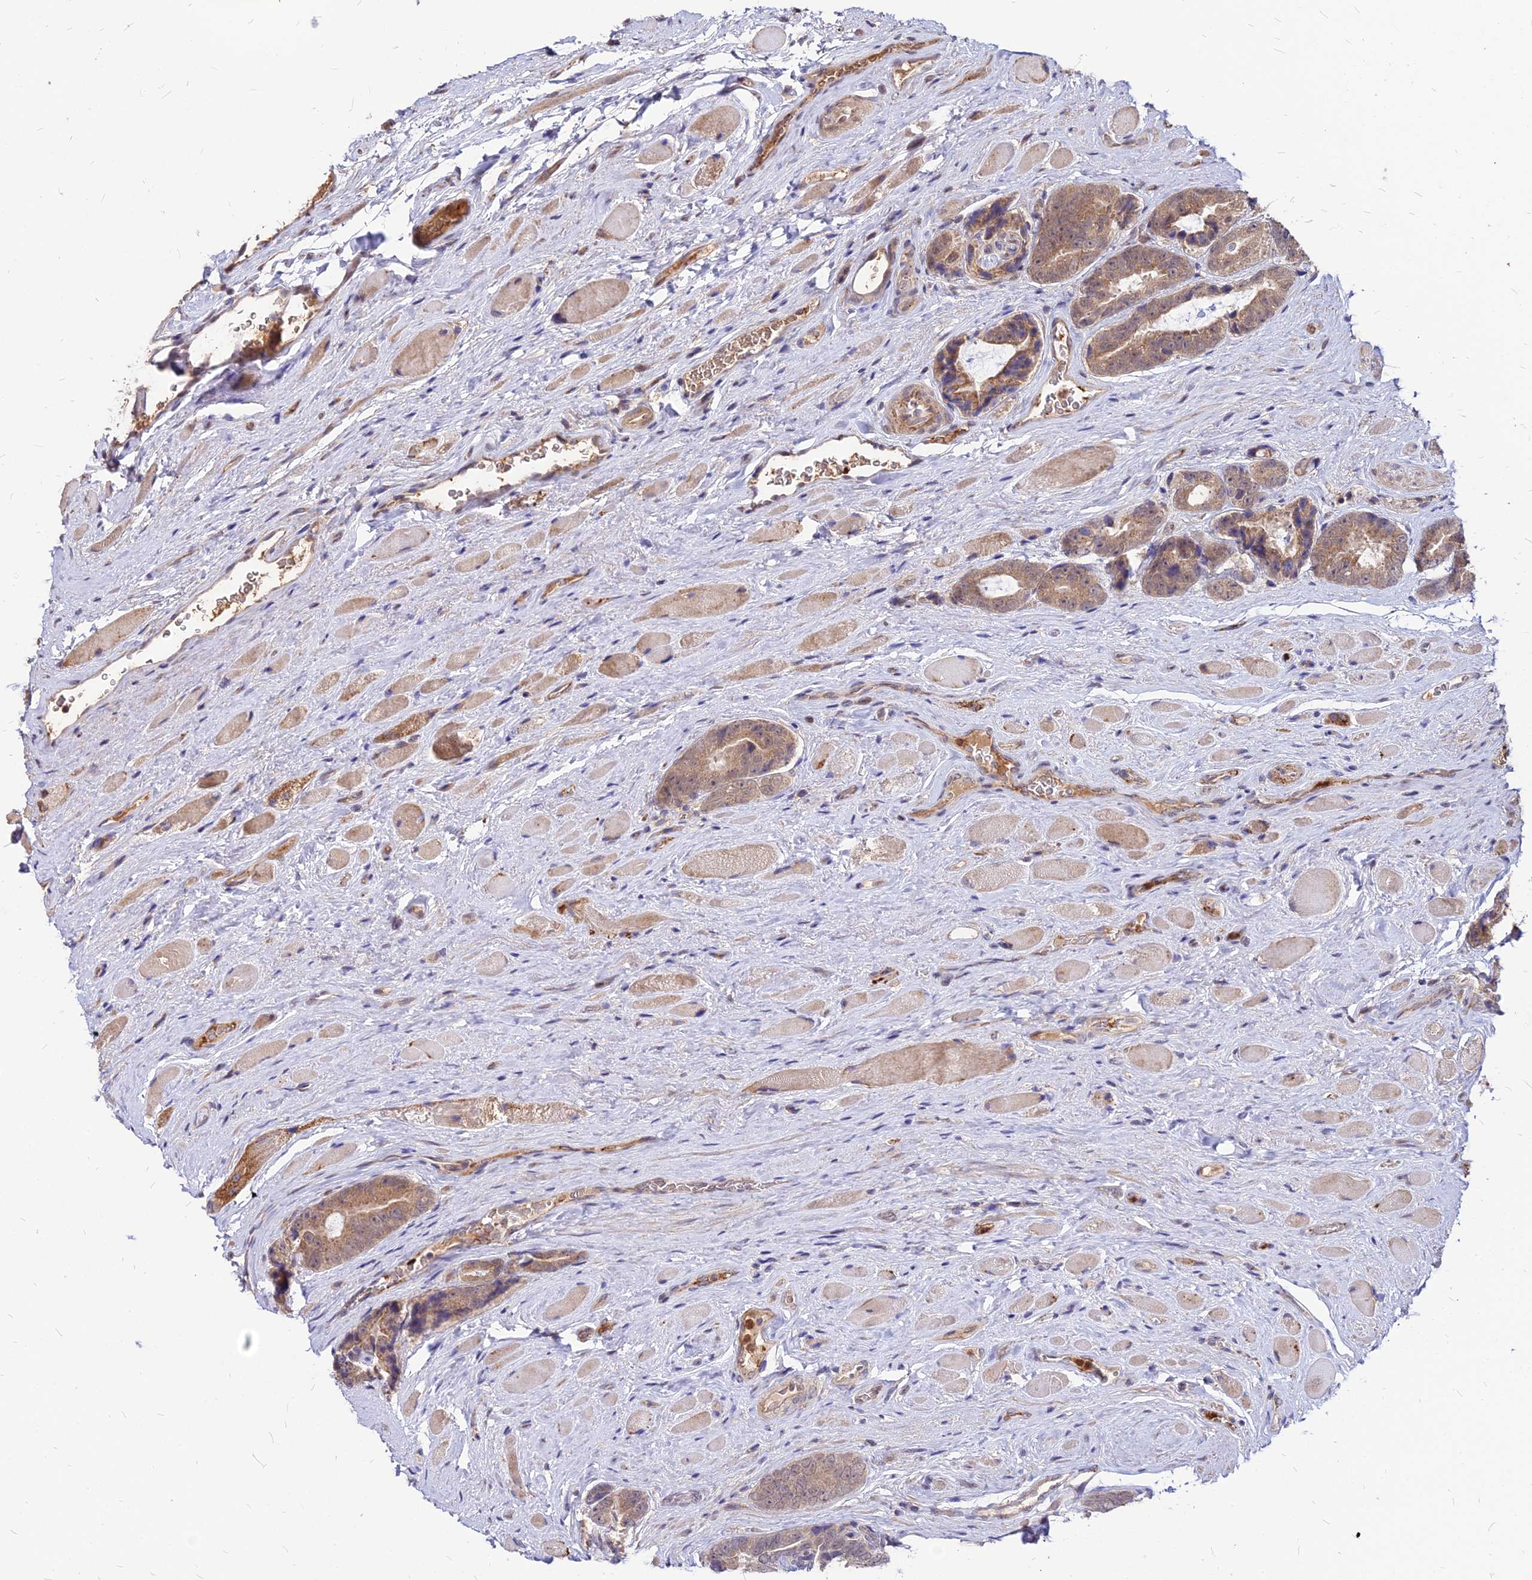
{"staining": {"intensity": "moderate", "quantity": ">75%", "location": "cytoplasmic/membranous"}, "tissue": "prostate cancer", "cell_type": "Tumor cells", "image_type": "cancer", "snomed": [{"axis": "morphology", "description": "Adenocarcinoma, High grade"}, {"axis": "topography", "description": "Prostate"}], "caption": "IHC (DAB (3,3'-diaminobenzidine)) staining of human high-grade adenocarcinoma (prostate) displays moderate cytoplasmic/membranous protein expression in approximately >75% of tumor cells.", "gene": "APBA3", "patient": {"sex": "male", "age": 72}}